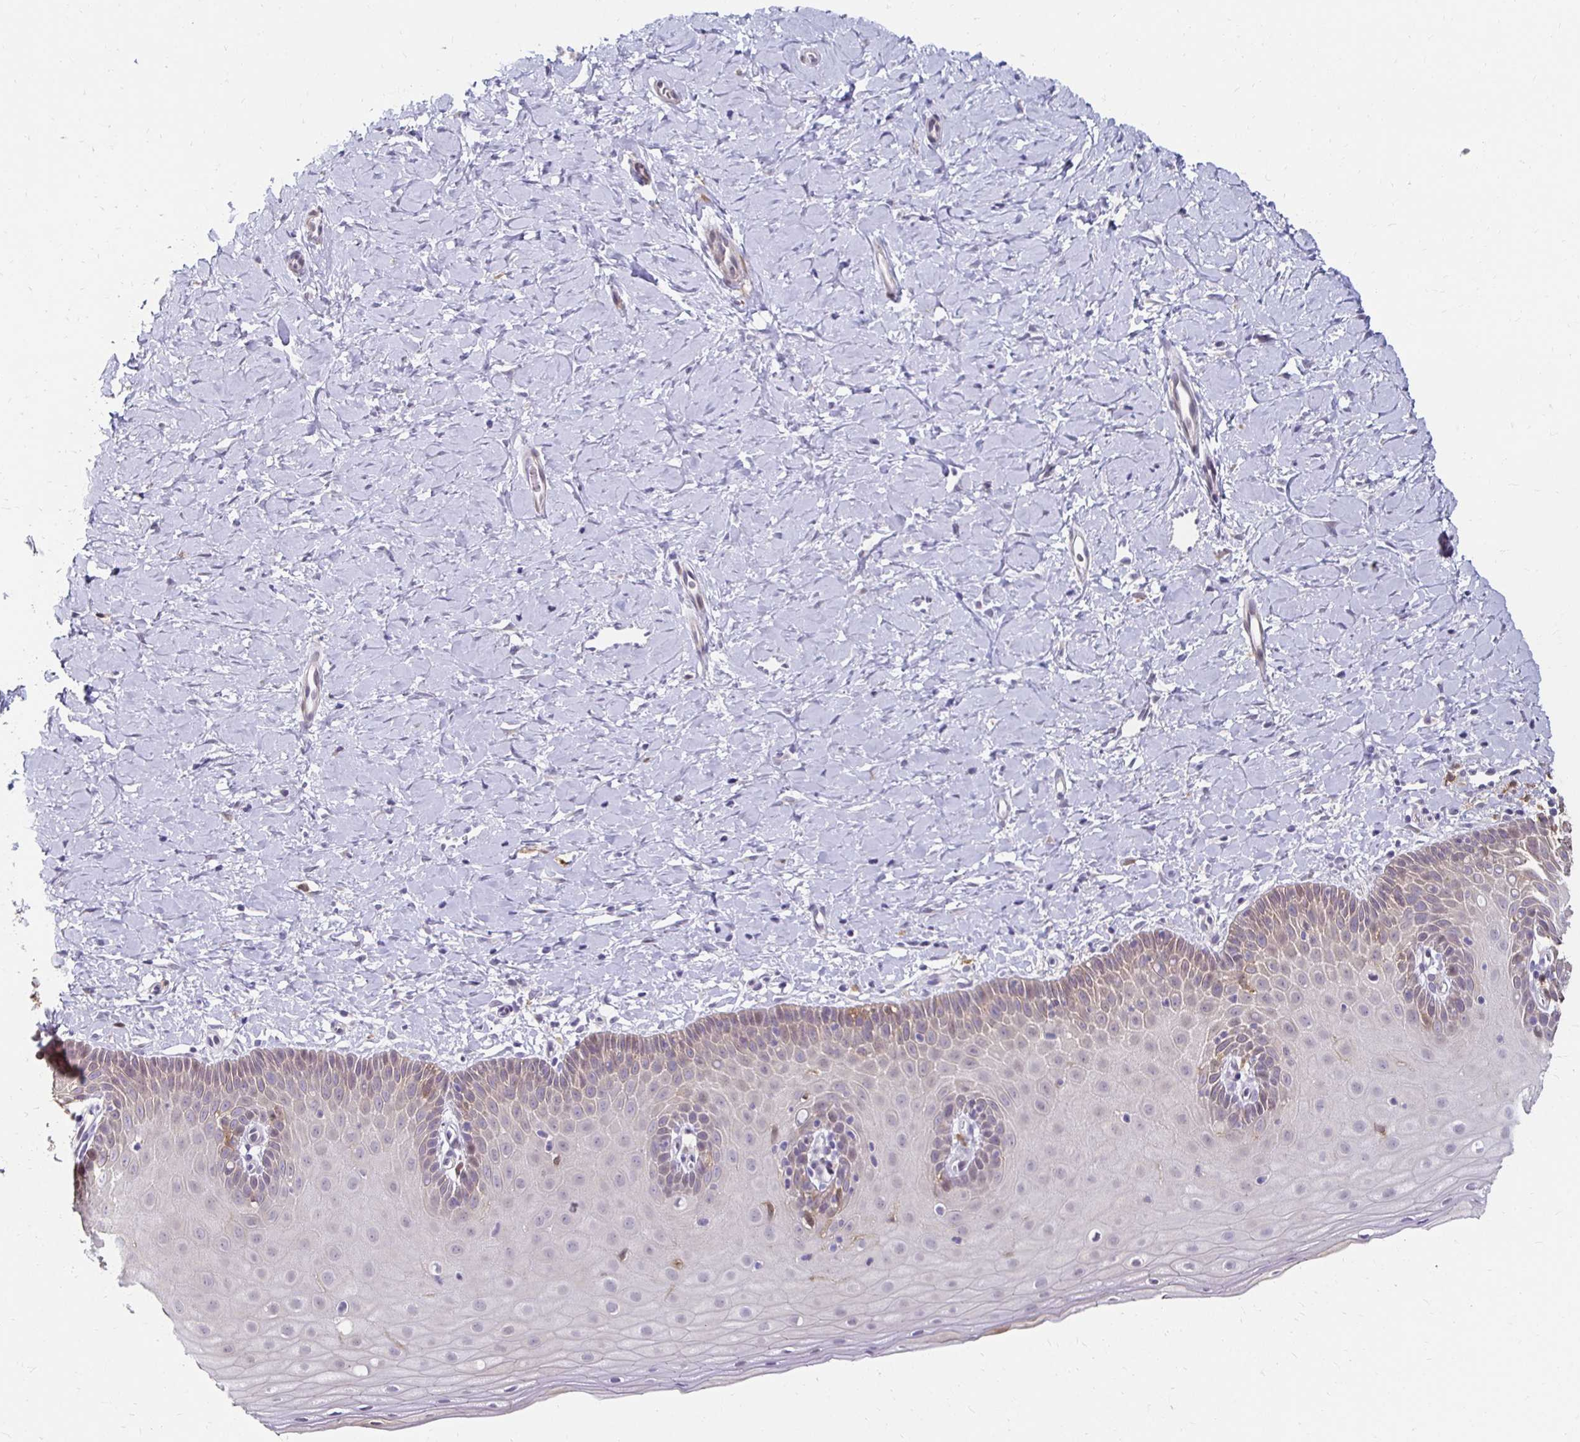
{"staining": {"intensity": "weak", "quantity": "<25%", "location": "cytoplasmic/membranous"}, "tissue": "cervix", "cell_type": "Squamous epithelial cells", "image_type": "normal", "snomed": [{"axis": "morphology", "description": "Normal tissue, NOS"}, {"axis": "topography", "description": "Cervix"}], "caption": "Cervix was stained to show a protein in brown. There is no significant positivity in squamous epithelial cells. The staining is performed using DAB (3,3'-diaminobenzidine) brown chromogen with nuclei counter-stained in using hematoxylin.", "gene": "PADI2", "patient": {"sex": "female", "age": 37}}